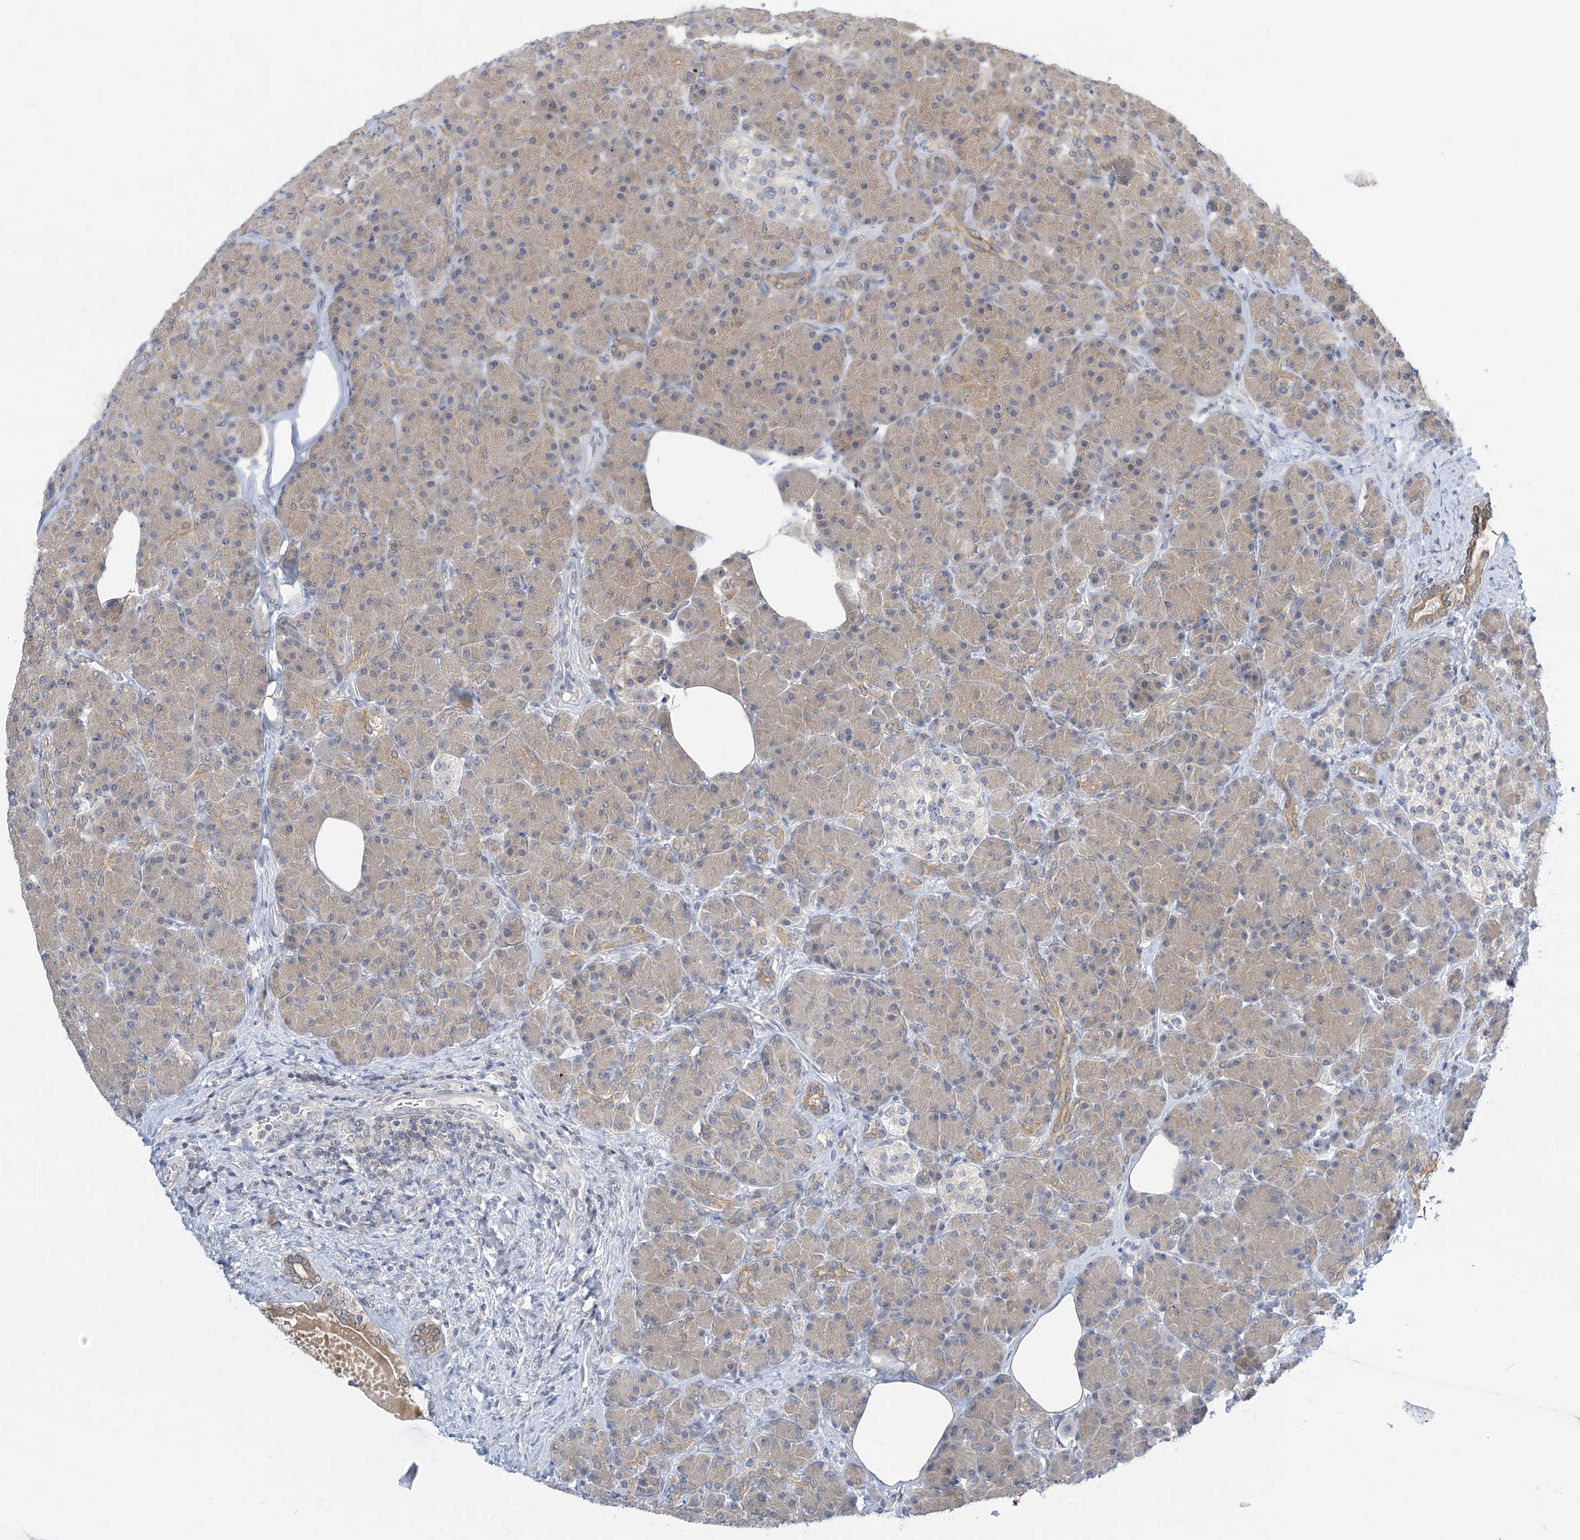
{"staining": {"intensity": "moderate", "quantity": ">75%", "location": "cytoplasmic/membranous"}, "tissue": "pancreas", "cell_type": "Exocrine glandular cells", "image_type": "normal", "snomed": [{"axis": "morphology", "description": "Normal tissue, NOS"}, {"axis": "topography", "description": "Pancreas"}], "caption": "Immunohistochemical staining of benign pancreas shows >75% levels of moderate cytoplasmic/membranous protein staining in approximately >75% of exocrine glandular cells. The protein is shown in brown color, while the nuclei are stained blue.", "gene": "APLF", "patient": {"sex": "female", "age": 43}}